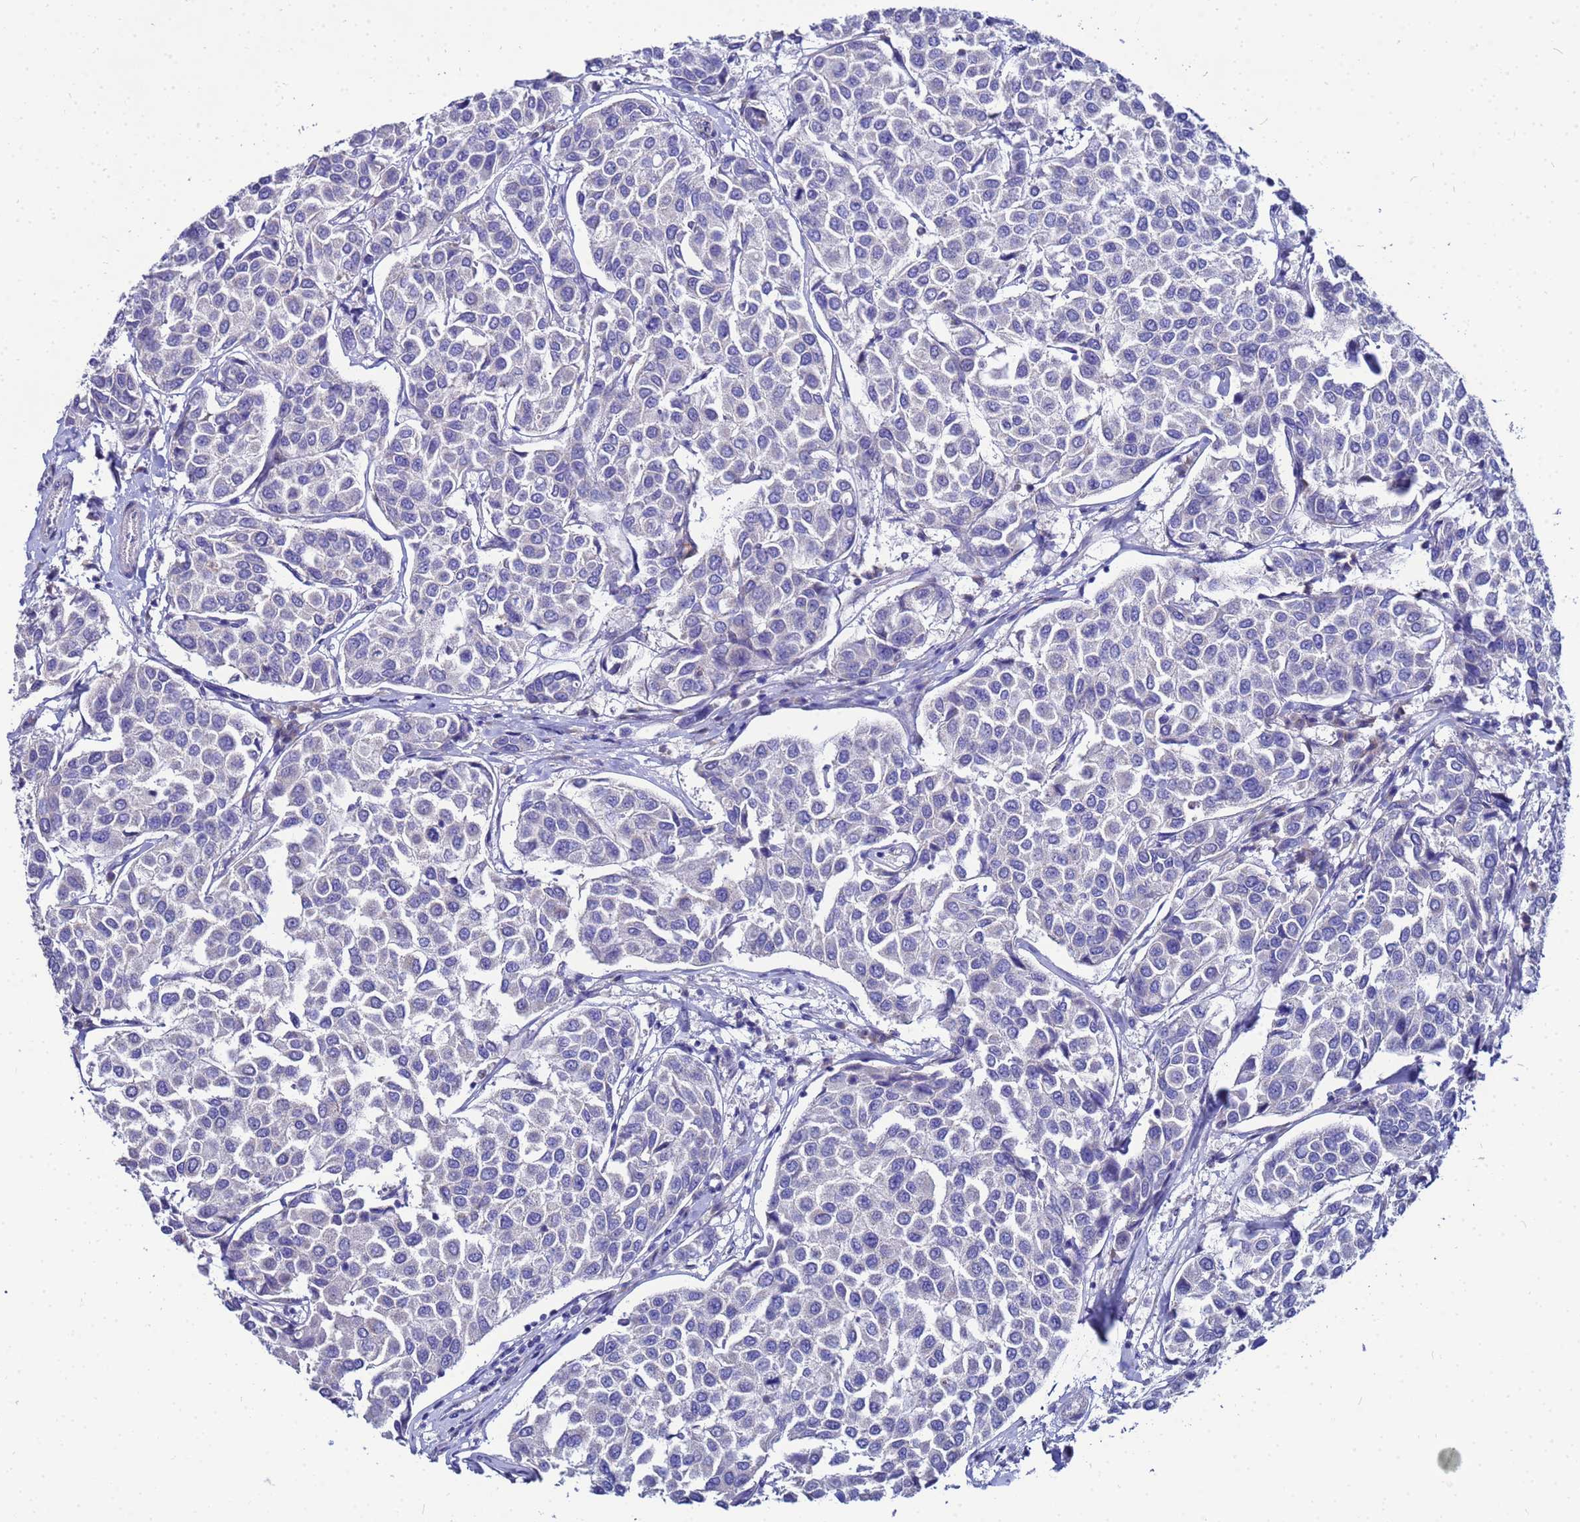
{"staining": {"intensity": "negative", "quantity": "none", "location": "none"}, "tissue": "breast cancer", "cell_type": "Tumor cells", "image_type": "cancer", "snomed": [{"axis": "morphology", "description": "Duct carcinoma"}, {"axis": "topography", "description": "Breast"}], "caption": "Protein analysis of breast infiltrating ductal carcinoma displays no significant staining in tumor cells. (DAB IHC with hematoxylin counter stain).", "gene": "FAHD2A", "patient": {"sex": "female", "age": 55}}